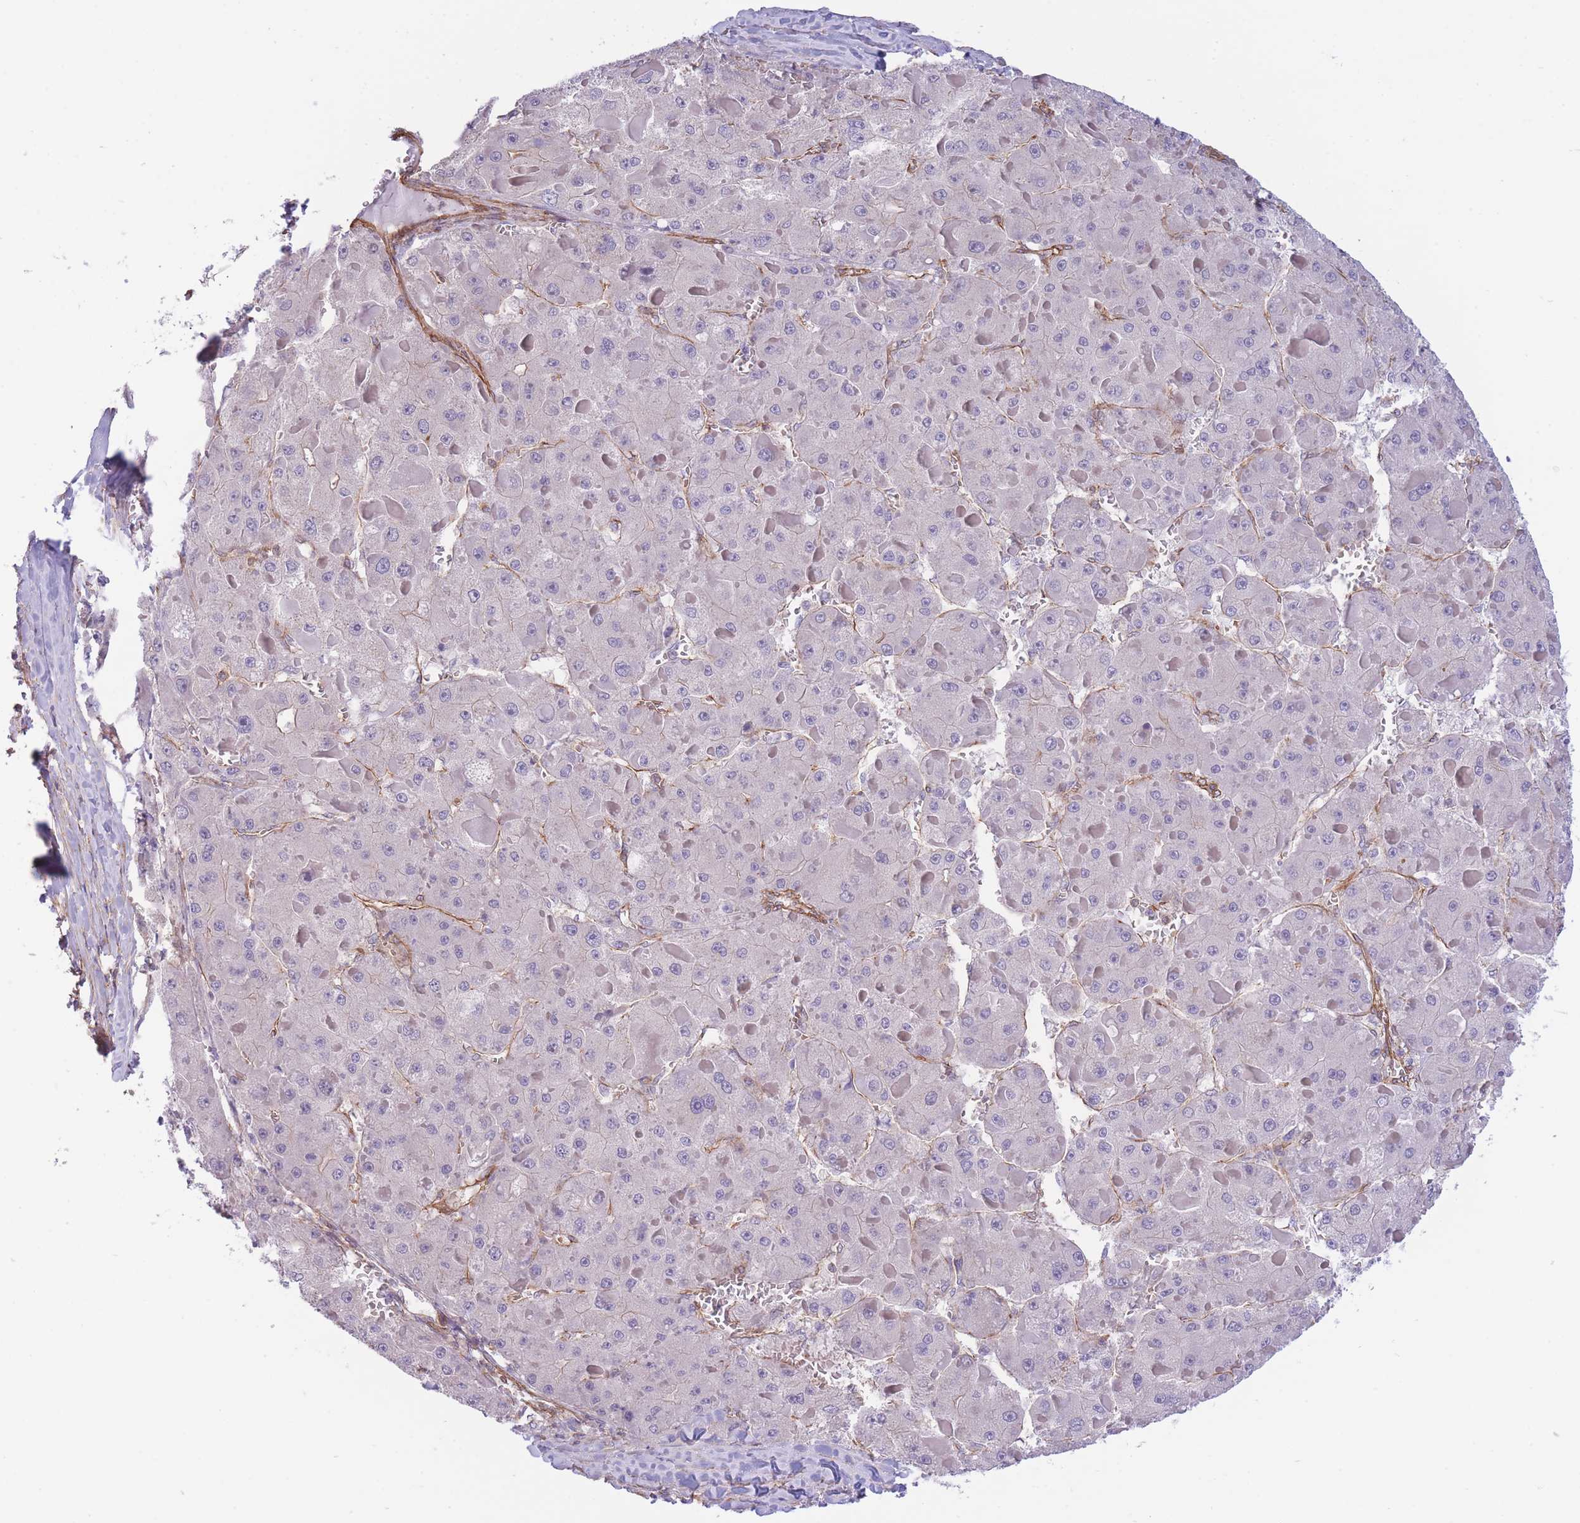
{"staining": {"intensity": "negative", "quantity": "none", "location": "none"}, "tissue": "liver cancer", "cell_type": "Tumor cells", "image_type": "cancer", "snomed": [{"axis": "morphology", "description": "Carcinoma, Hepatocellular, NOS"}, {"axis": "topography", "description": "Liver"}], "caption": "Immunohistochemical staining of human liver cancer (hepatocellular carcinoma) displays no significant expression in tumor cells.", "gene": "CDC25B", "patient": {"sex": "female", "age": 73}}